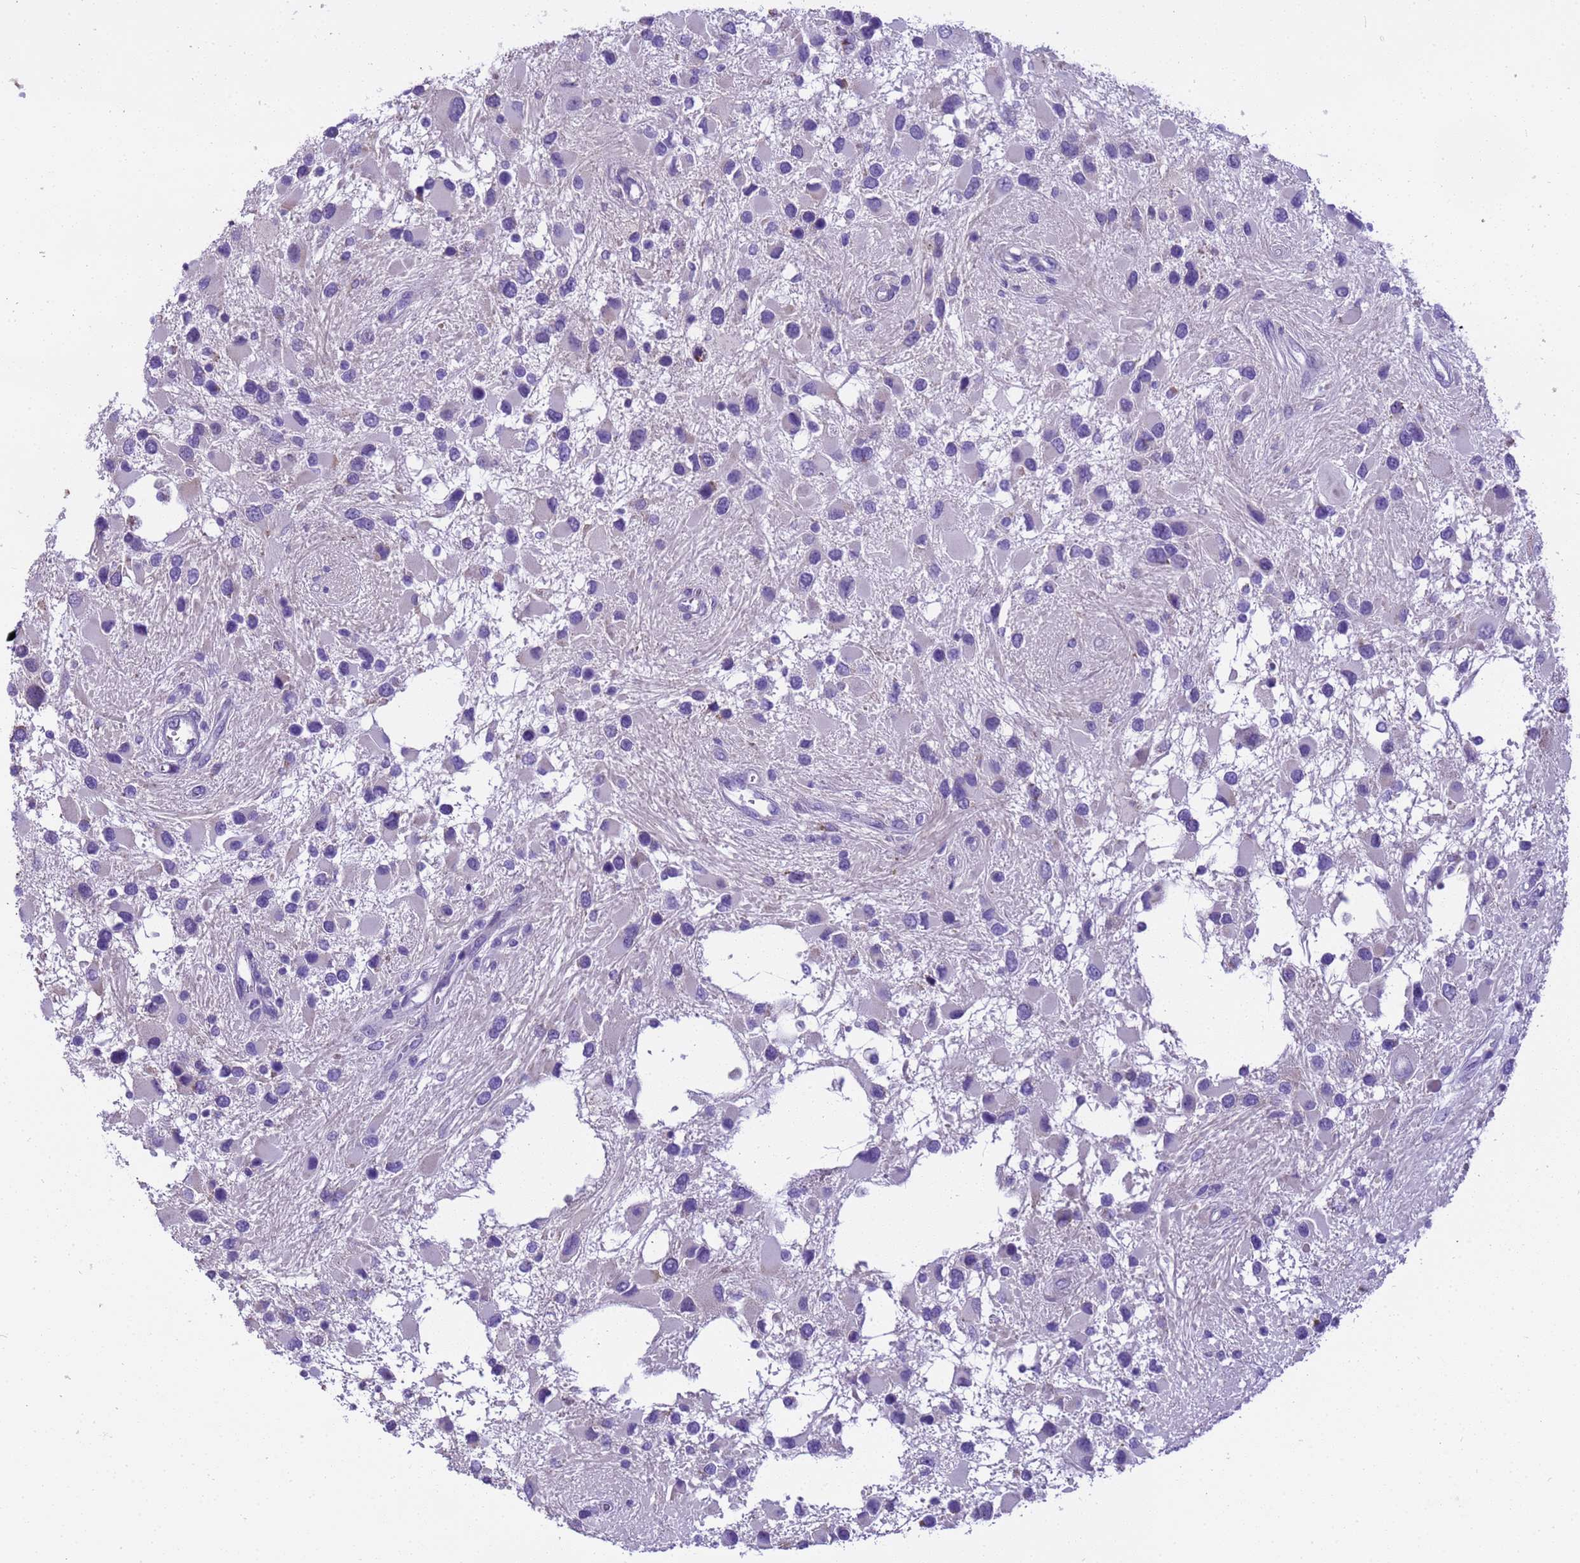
{"staining": {"intensity": "negative", "quantity": "none", "location": "none"}, "tissue": "glioma", "cell_type": "Tumor cells", "image_type": "cancer", "snomed": [{"axis": "morphology", "description": "Glioma, malignant, High grade"}, {"axis": "topography", "description": "Brain"}], "caption": "This is an immunohistochemistry (IHC) image of glioma. There is no expression in tumor cells.", "gene": "PIEZO2", "patient": {"sex": "male", "age": 53}}